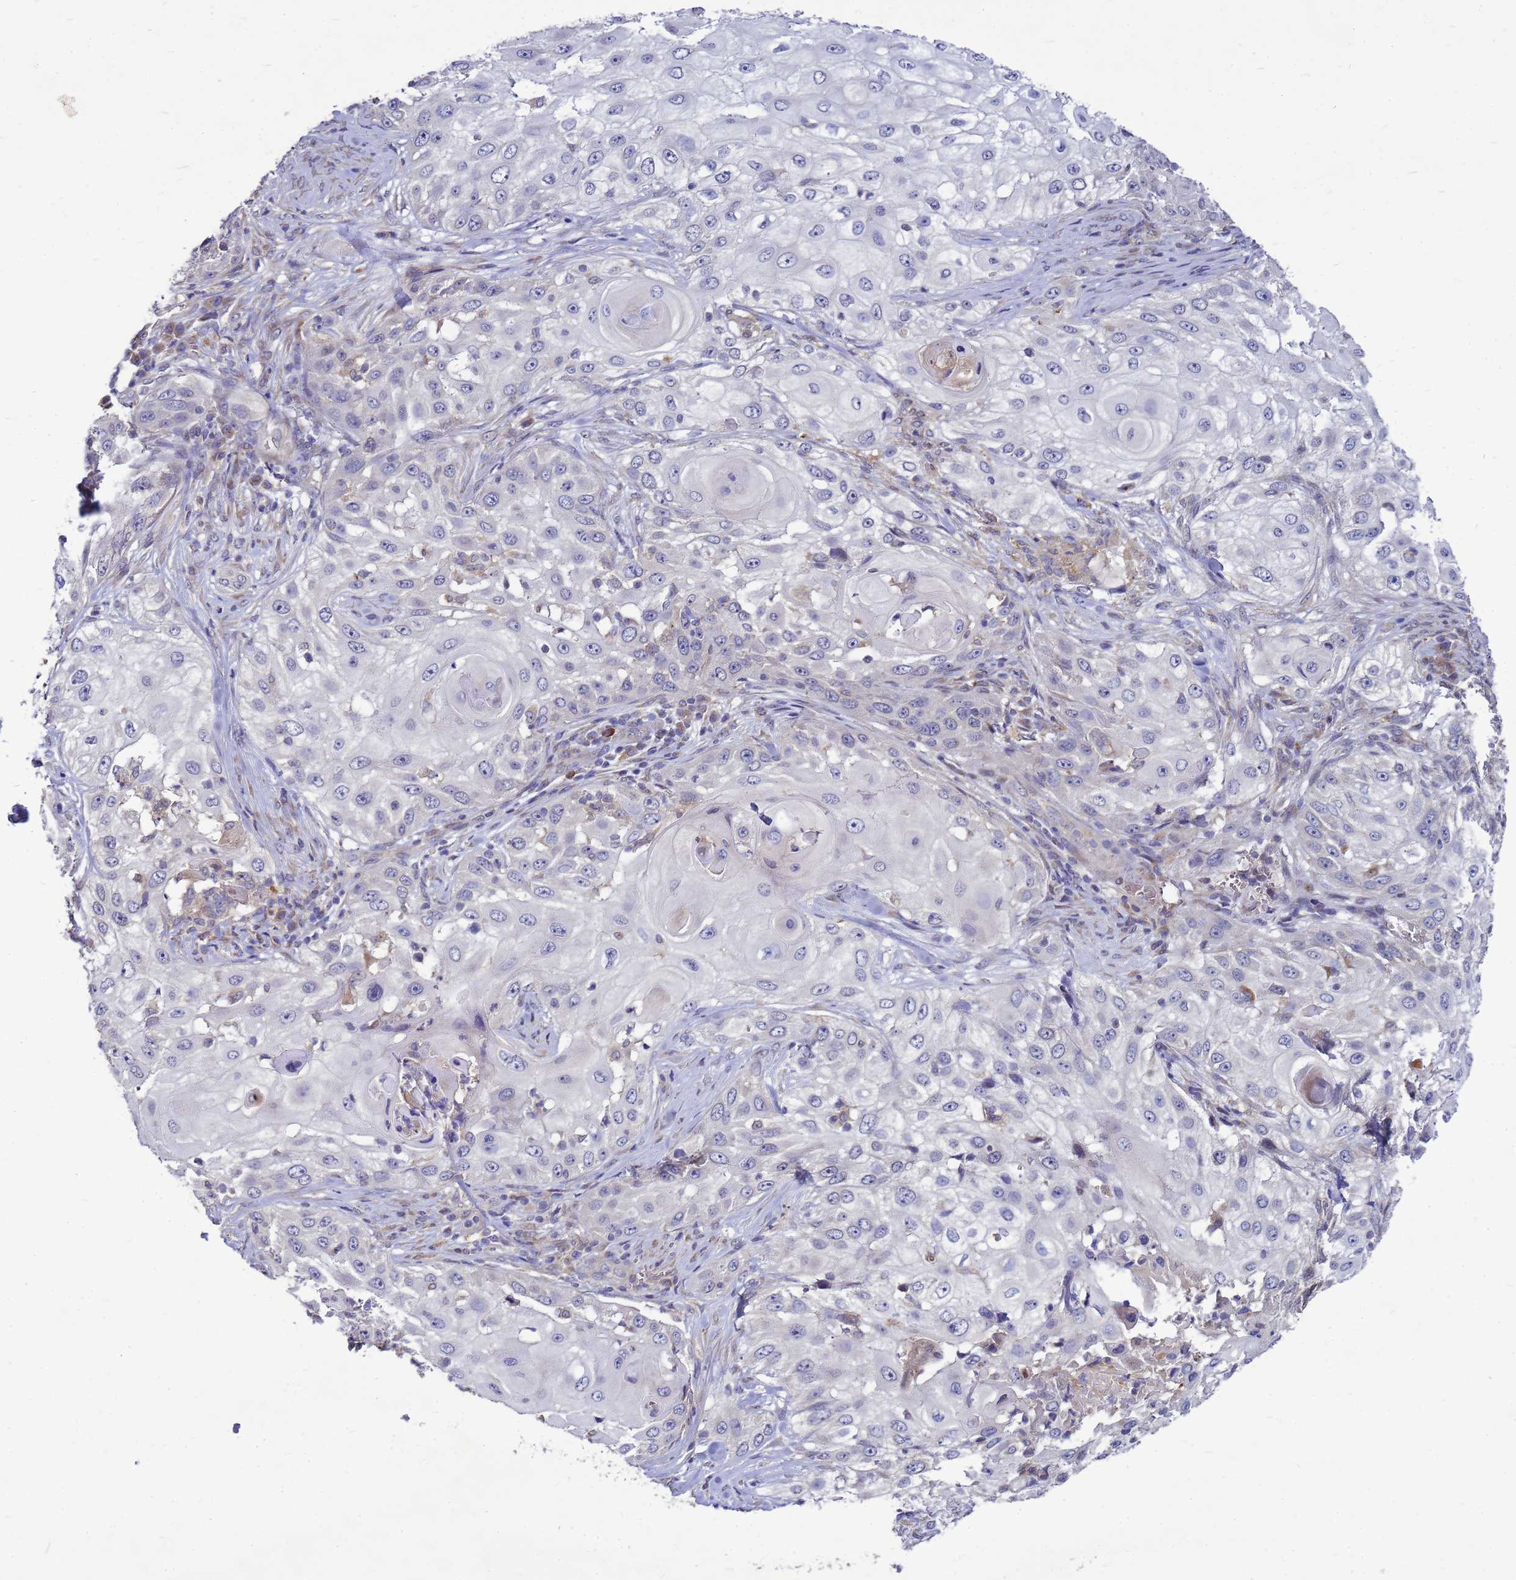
{"staining": {"intensity": "negative", "quantity": "none", "location": "none"}, "tissue": "skin cancer", "cell_type": "Tumor cells", "image_type": "cancer", "snomed": [{"axis": "morphology", "description": "Squamous cell carcinoma, NOS"}, {"axis": "topography", "description": "Skin"}], "caption": "Skin squamous cell carcinoma was stained to show a protein in brown. There is no significant expression in tumor cells. The staining was performed using DAB (3,3'-diaminobenzidine) to visualize the protein expression in brown, while the nuclei were stained in blue with hematoxylin (Magnification: 20x).", "gene": "EIF4EBP3", "patient": {"sex": "female", "age": 44}}